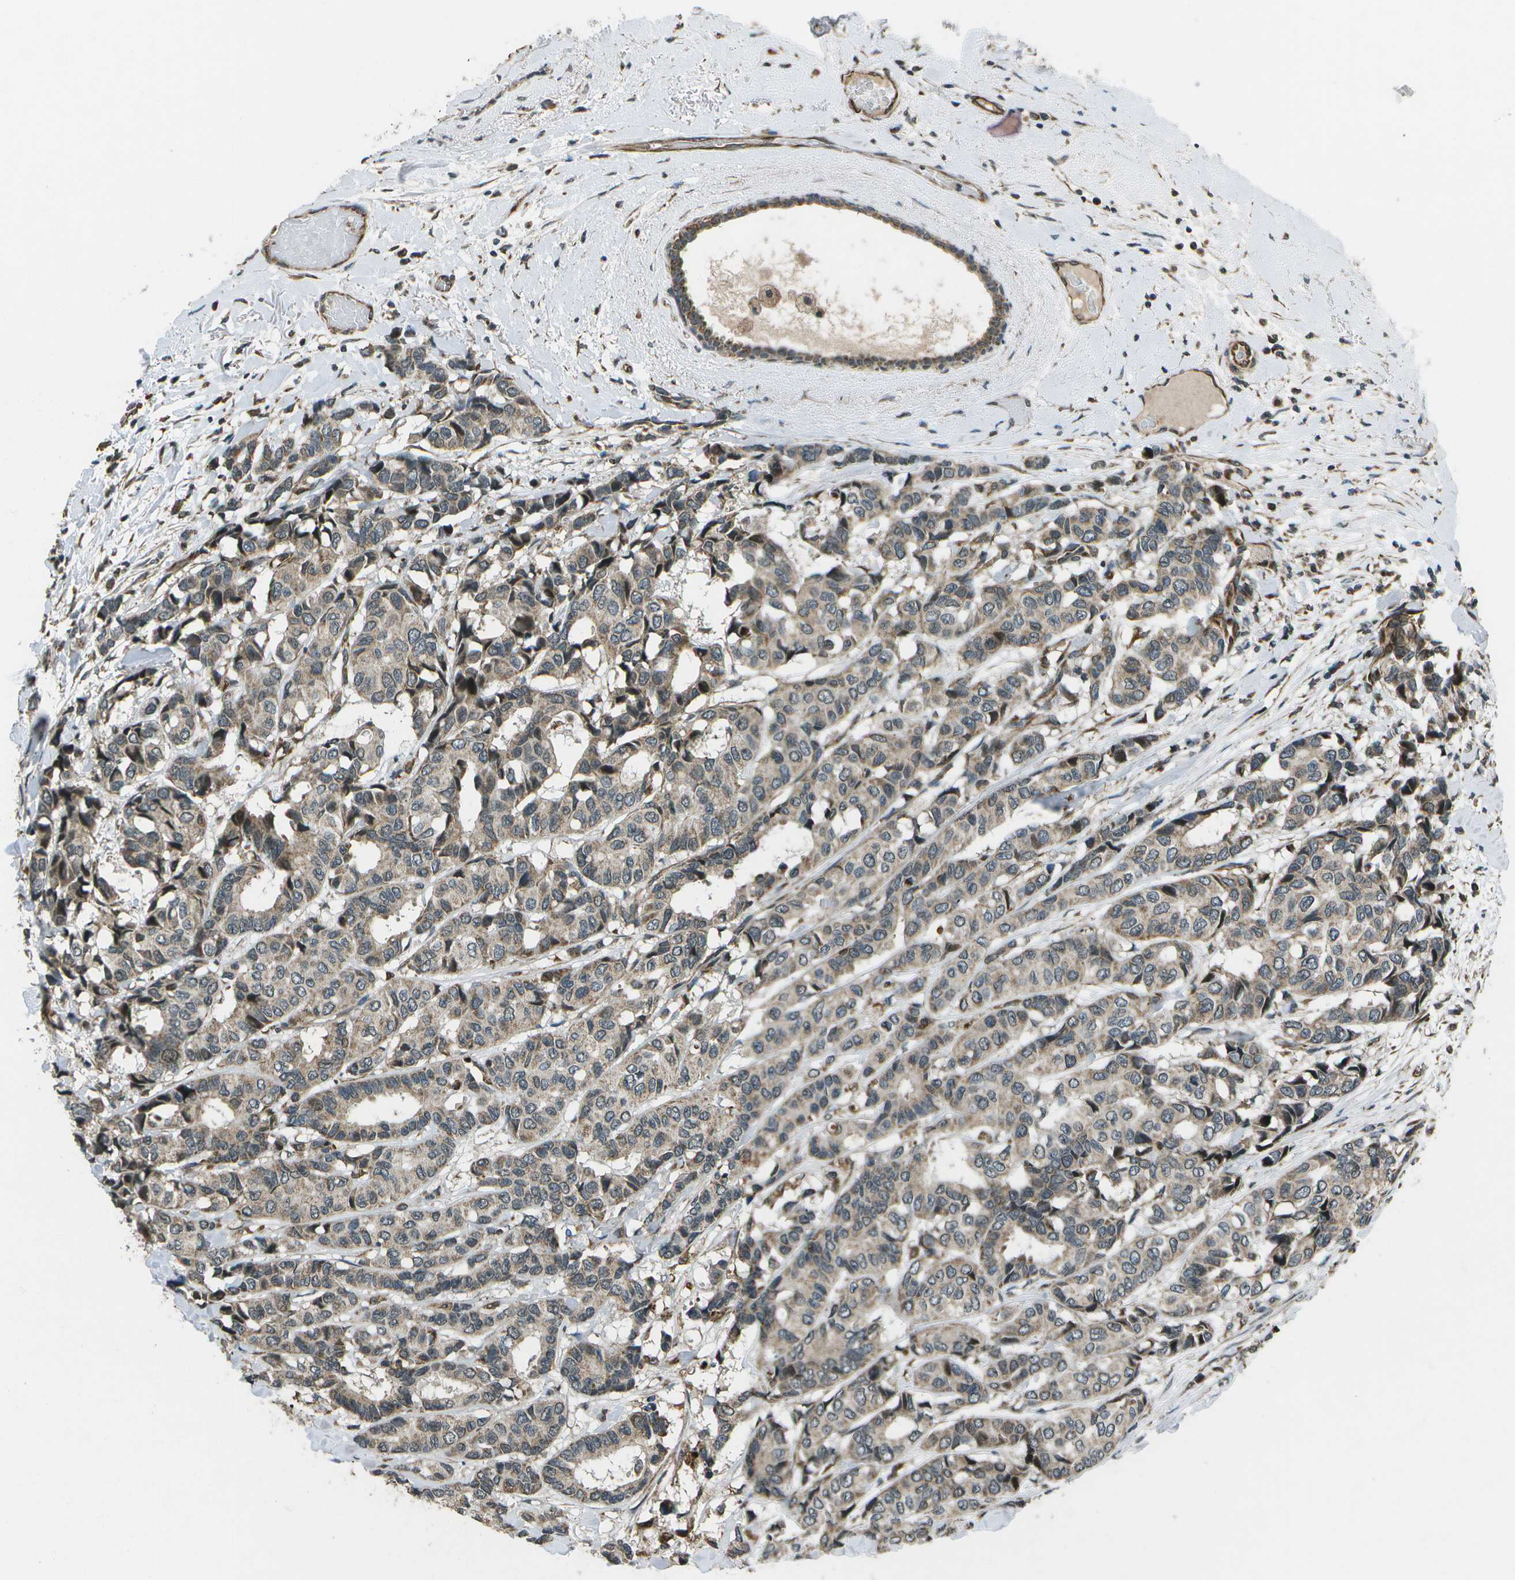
{"staining": {"intensity": "weak", "quantity": ">75%", "location": "cytoplasmic/membranous"}, "tissue": "breast cancer", "cell_type": "Tumor cells", "image_type": "cancer", "snomed": [{"axis": "morphology", "description": "Duct carcinoma"}, {"axis": "topography", "description": "Breast"}], "caption": "High-power microscopy captured an immunohistochemistry photomicrograph of breast cancer (intraductal carcinoma), revealing weak cytoplasmic/membranous staining in approximately >75% of tumor cells. Nuclei are stained in blue.", "gene": "EIF2AK1", "patient": {"sex": "female", "age": 87}}